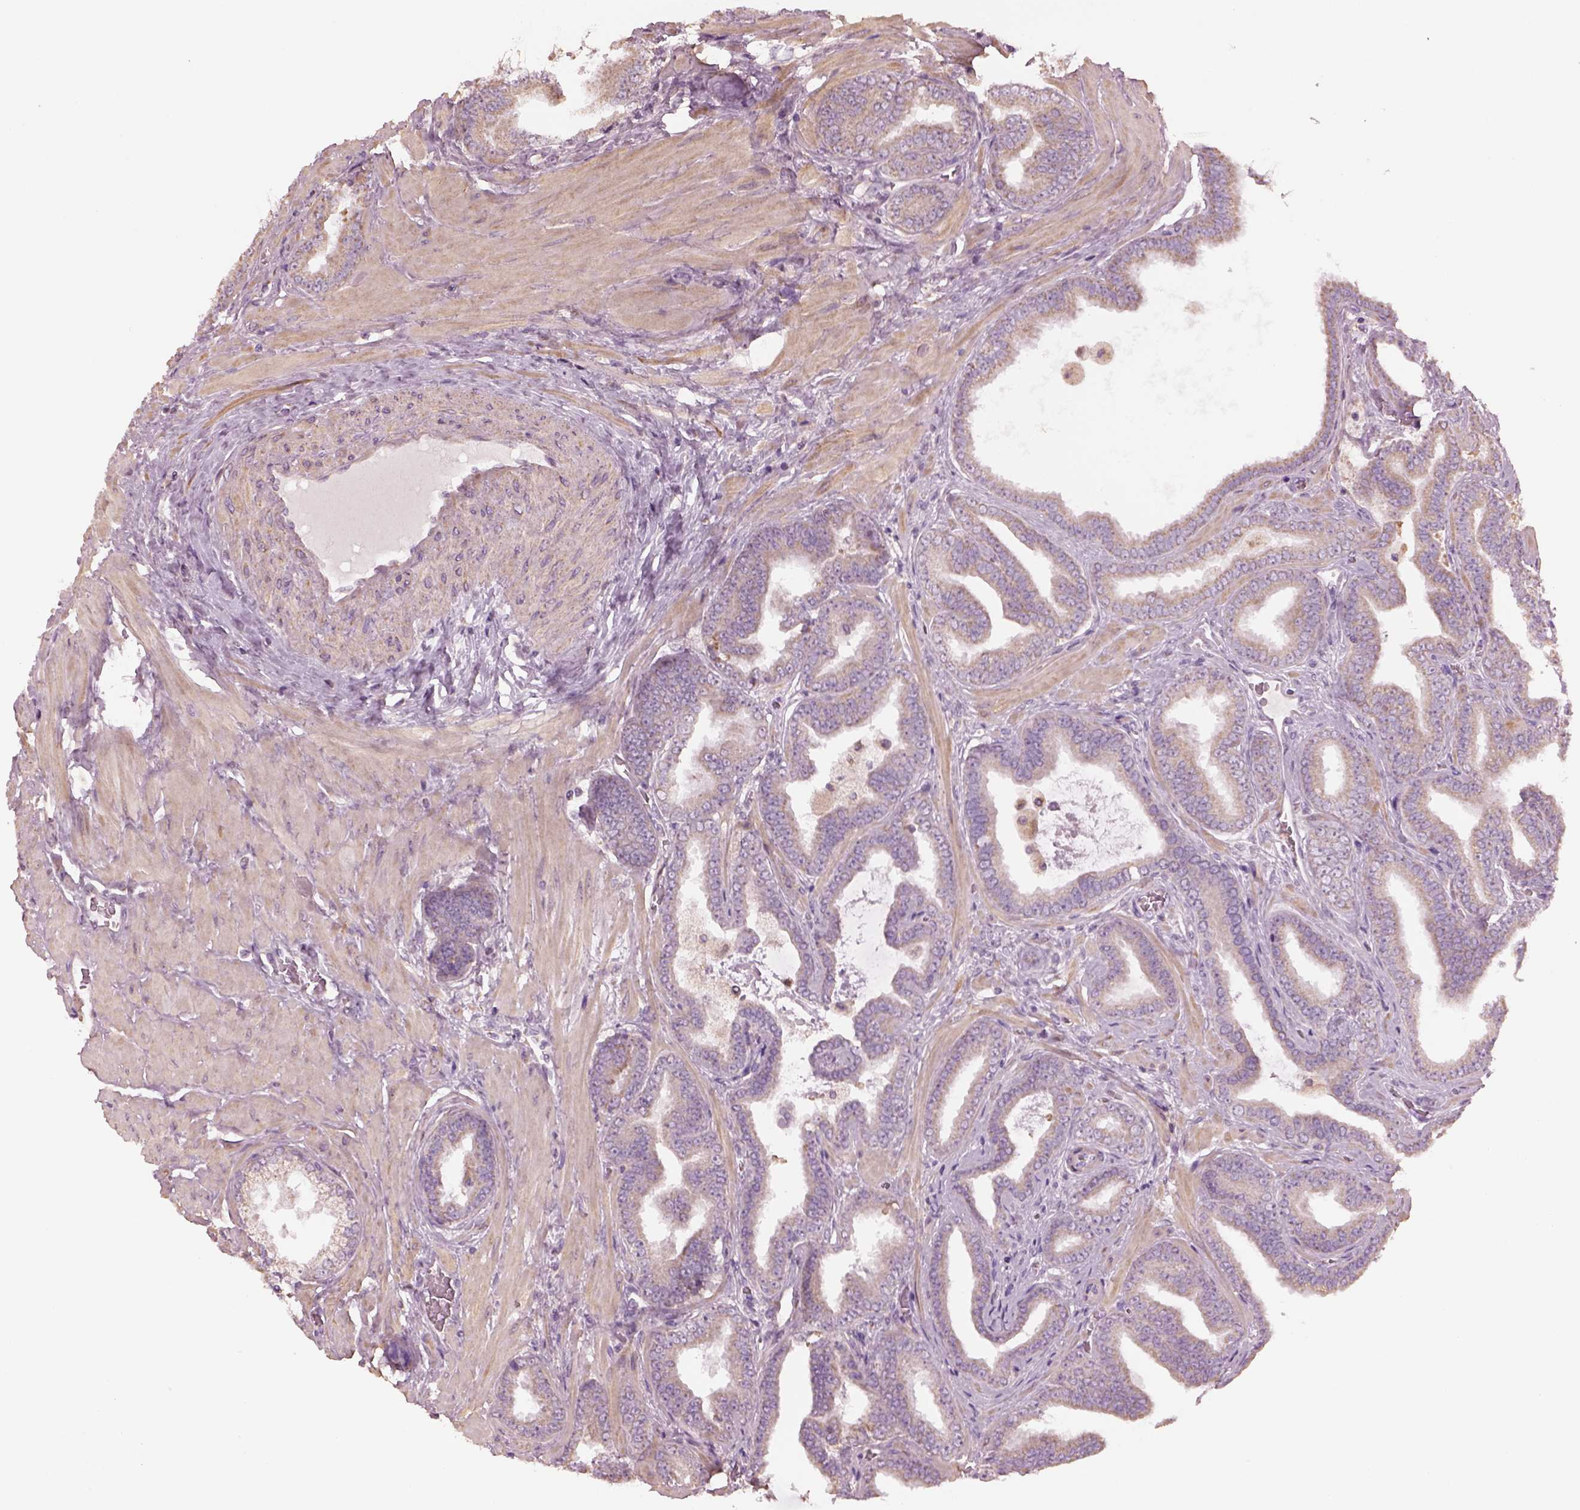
{"staining": {"intensity": "weak", "quantity": ">75%", "location": "cytoplasmic/membranous"}, "tissue": "prostate cancer", "cell_type": "Tumor cells", "image_type": "cancer", "snomed": [{"axis": "morphology", "description": "Adenocarcinoma, Low grade"}, {"axis": "topography", "description": "Prostate"}], "caption": "Immunohistochemical staining of prostate cancer reveals low levels of weak cytoplasmic/membranous protein expression in about >75% of tumor cells. (IHC, brightfield microscopy, high magnification).", "gene": "SPATA7", "patient": {"sex": "male", "age": 63}}